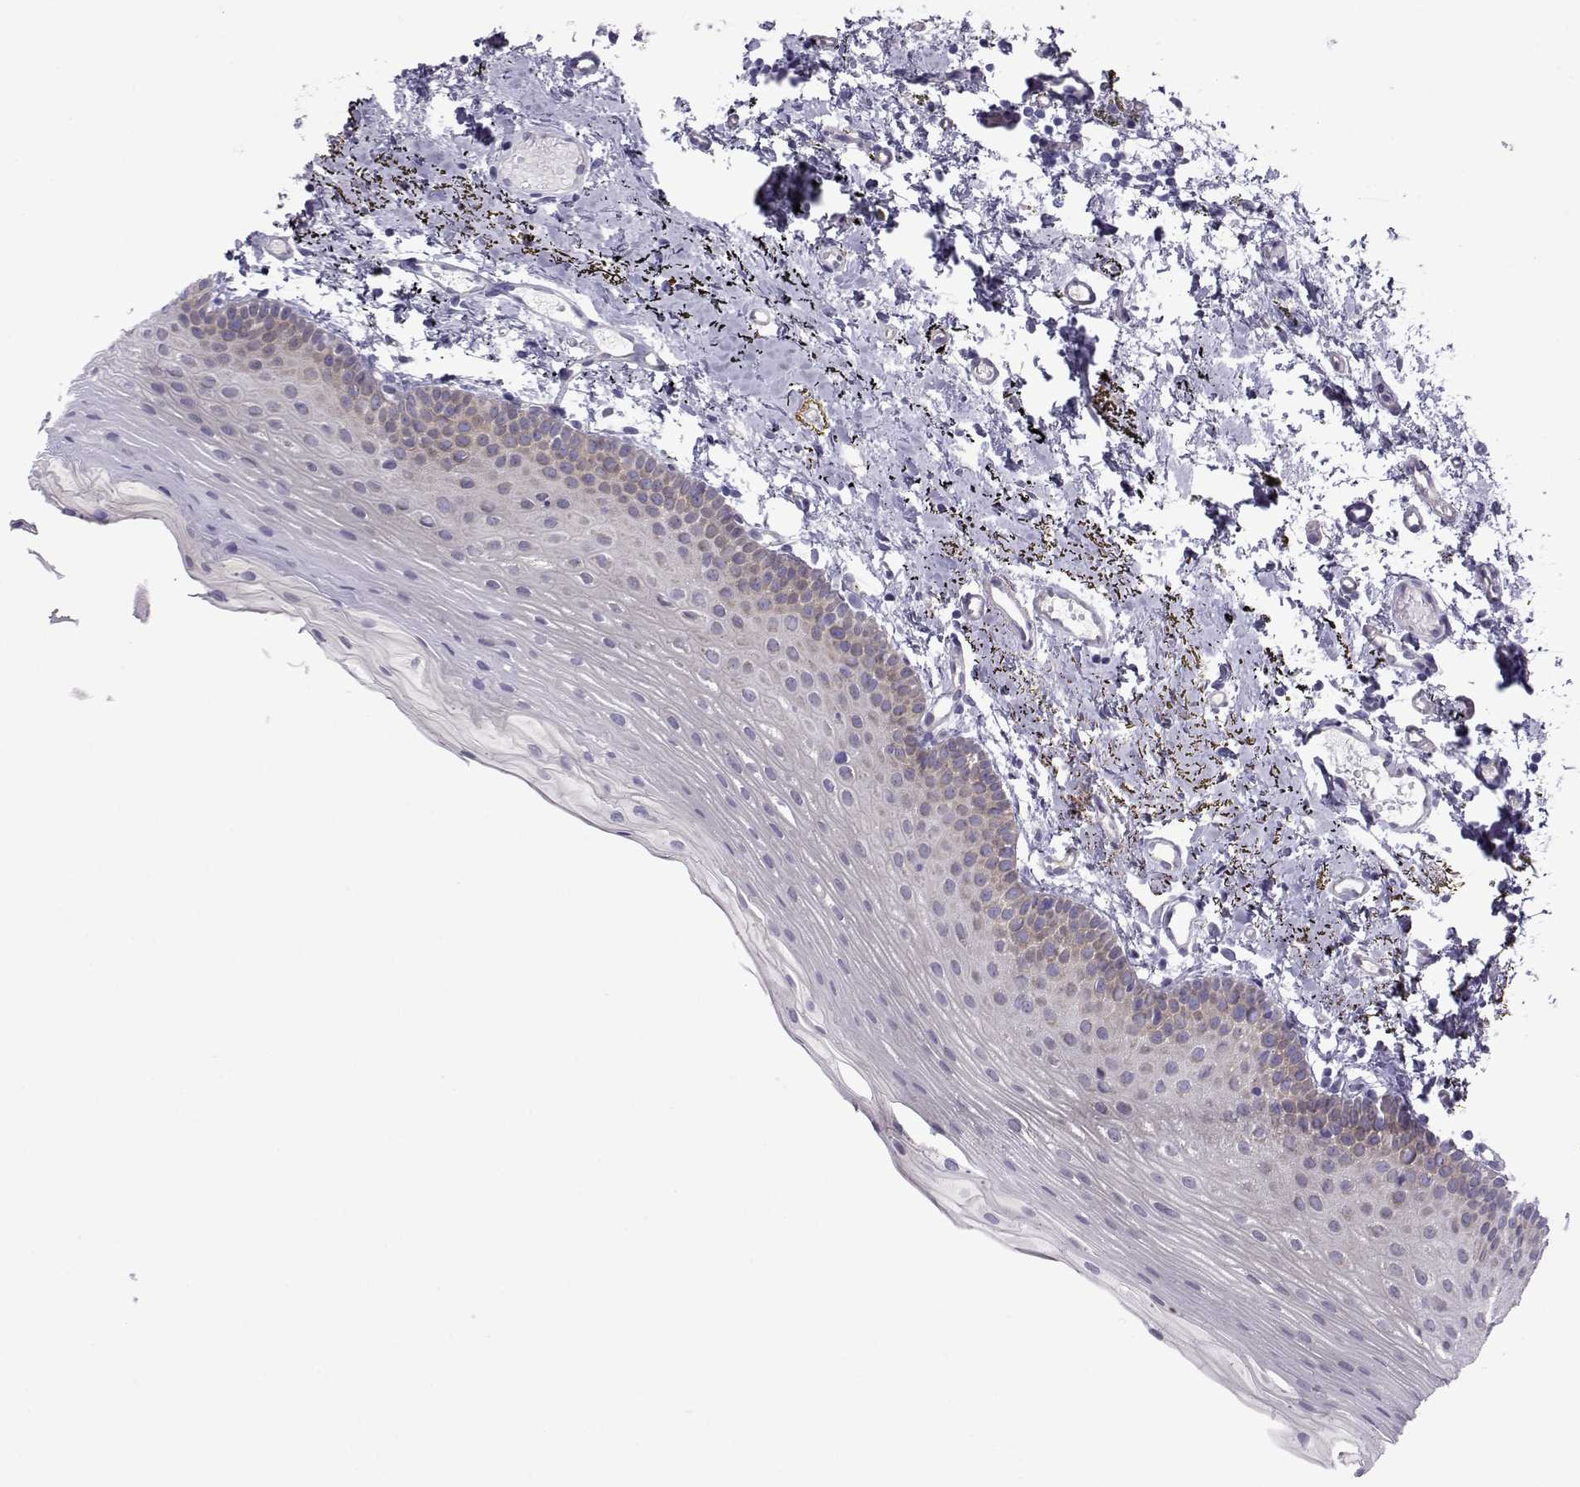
{"staining": {"intensity": "negative", "quantity": "none", "location": "none"}, "tissue": "oral mucosa", "cell_type": "Squamous epithelial cells", "image_type": "normal", "snomed": [{"axis": "morphology", "description": "Normal tissue, NOS"}, {"axis": "topography", "description": "Oral tissue"}], "caption": "This is an immunohistochemistry (IHC) micrograph of benign human oral mucosa. There is no expression in squamous epithelial cells.", "gene": "COL22A1", "patient": {"sex": "female", "age": 57}}